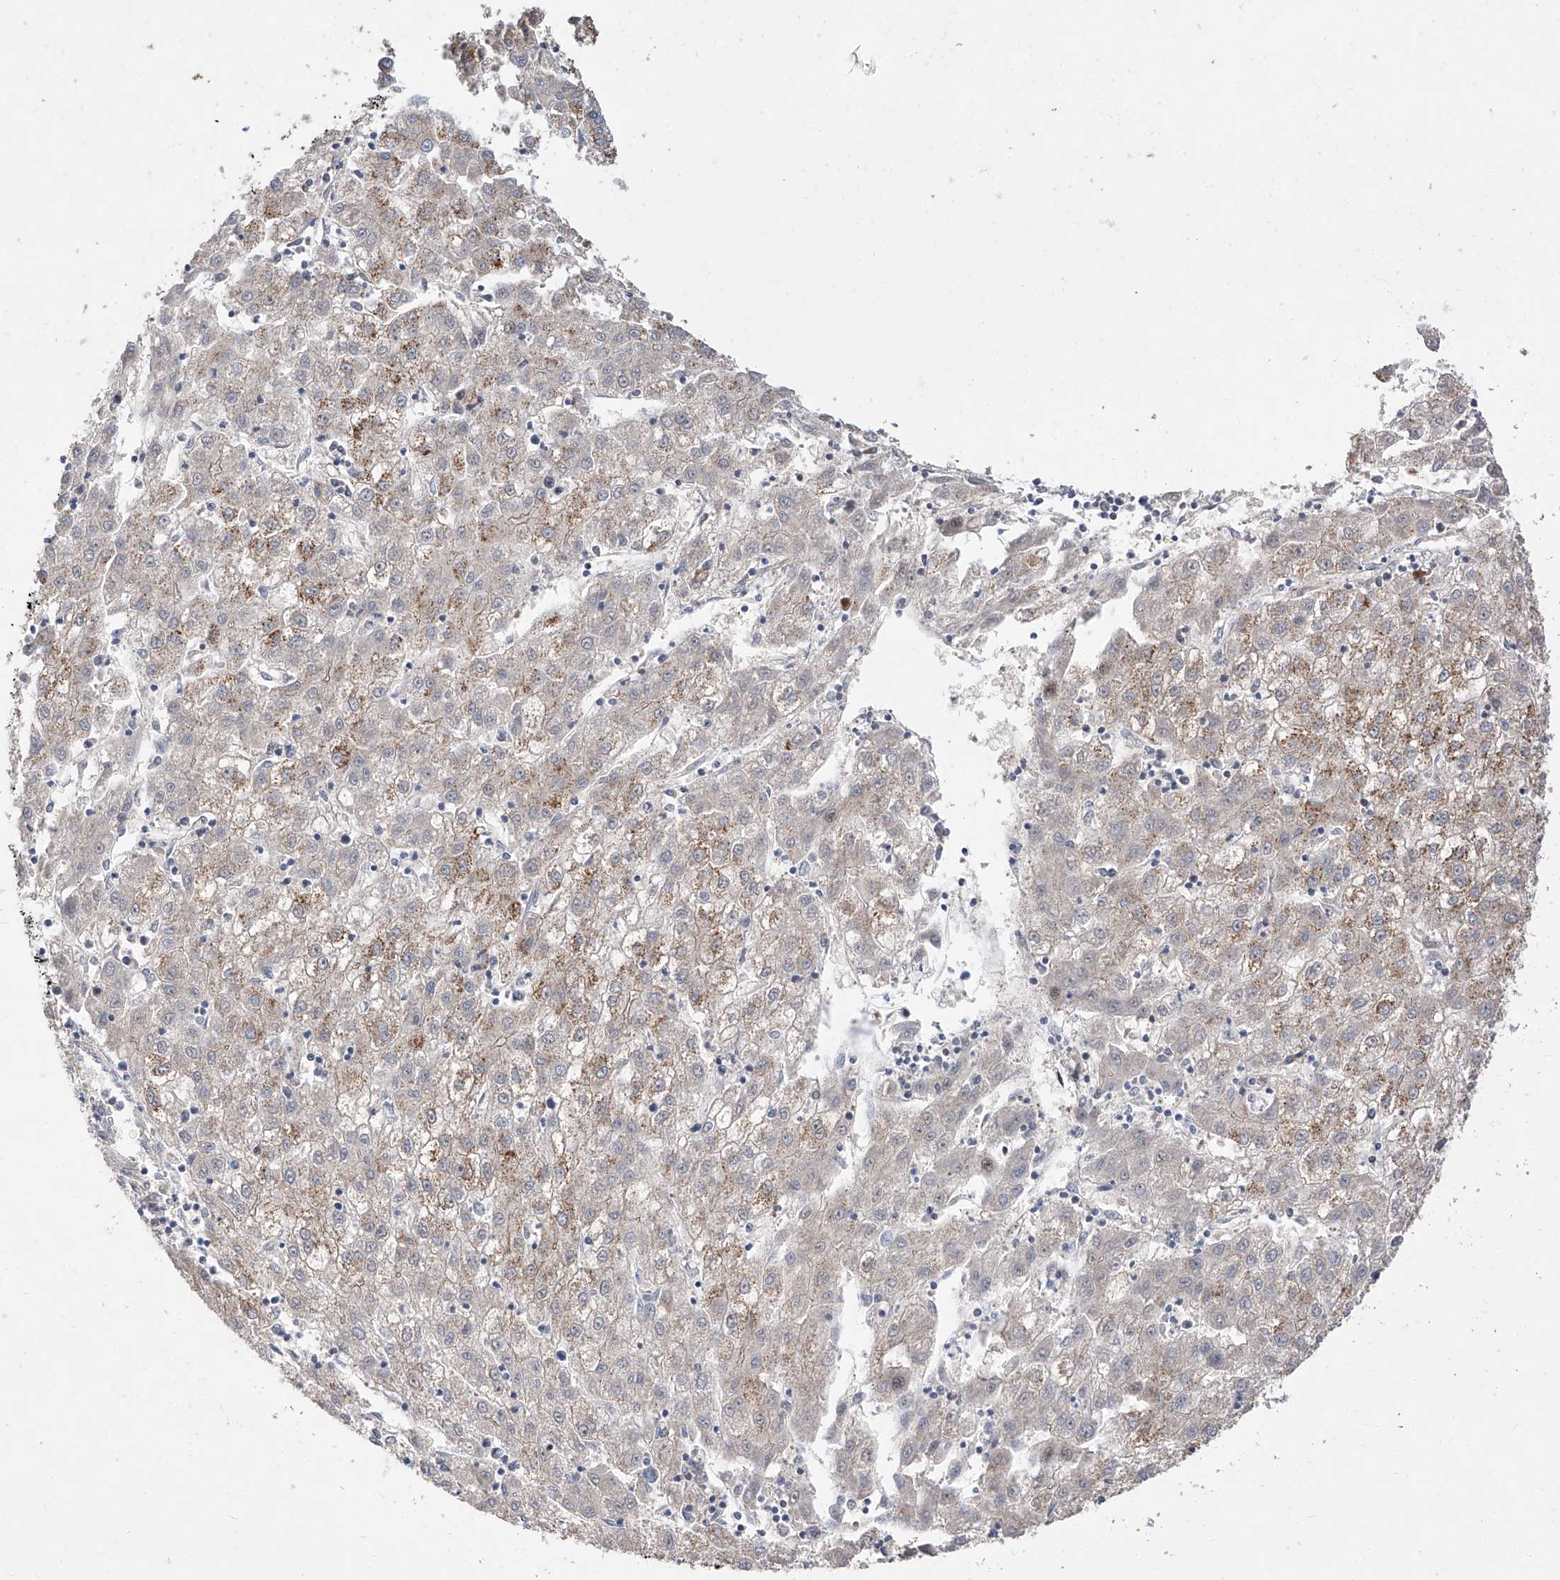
{"staining": {"intensity": "weak", "quantity": "25%-75%", "location": "cytoplasmic/membranous"}, "tissue": "liver cancer", "cell_type": "Tumor cells", "image_type": "cancer", "snomed": [{"axis": "morphology", "description": "Carcinoma, Hepatocellular, NOS"}, {"axis": "topography", "description": "Liver"}], "caption": "Liver cancer (hepatocellular carcinoma) was stained to show a protein in brown. There is low levels of weak cytoplasmic/membranous expression in about 25%-75% of tumor cells.", "gene": "FUCA2", "patient": {"sex": "male", "age": 72}}